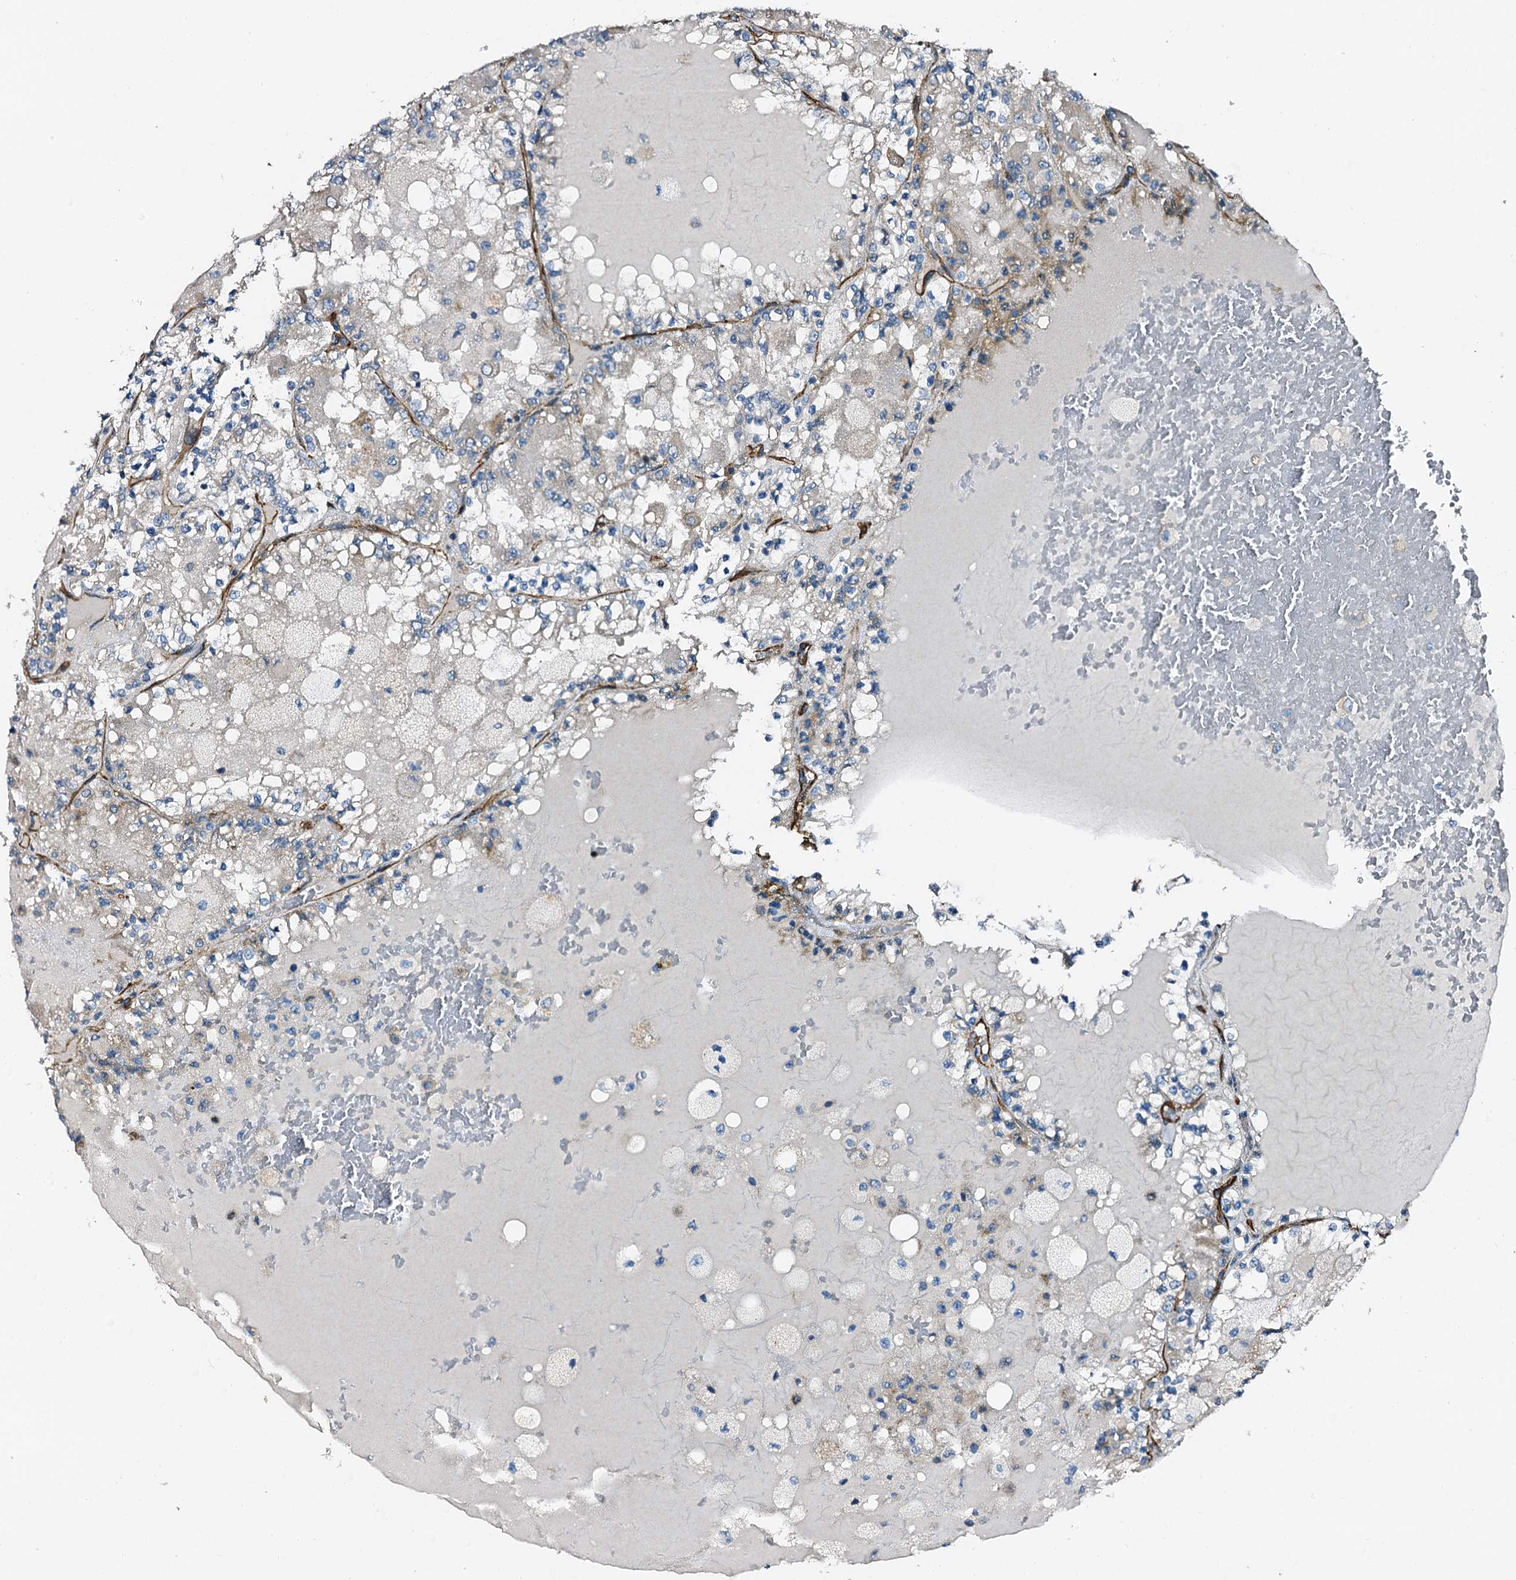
{"staining": {"intensity": "negative", "quantity": "none", "location": "none"}, "tissue": "renal cancer", "cell_type": "Tumor cells", "image_type": "cancer", "snomed": [{"axis": "morphology", "description": "Adenocarcinoma, NOS"}, {"axis": "topography", "description": "Kidney"}], "caption": "The photomicrograph shows no significant positivity in tumor cells of renal adenocarcinoma.", "gene": "DBX1", "patient": {"sex": "female", "age": 56}}